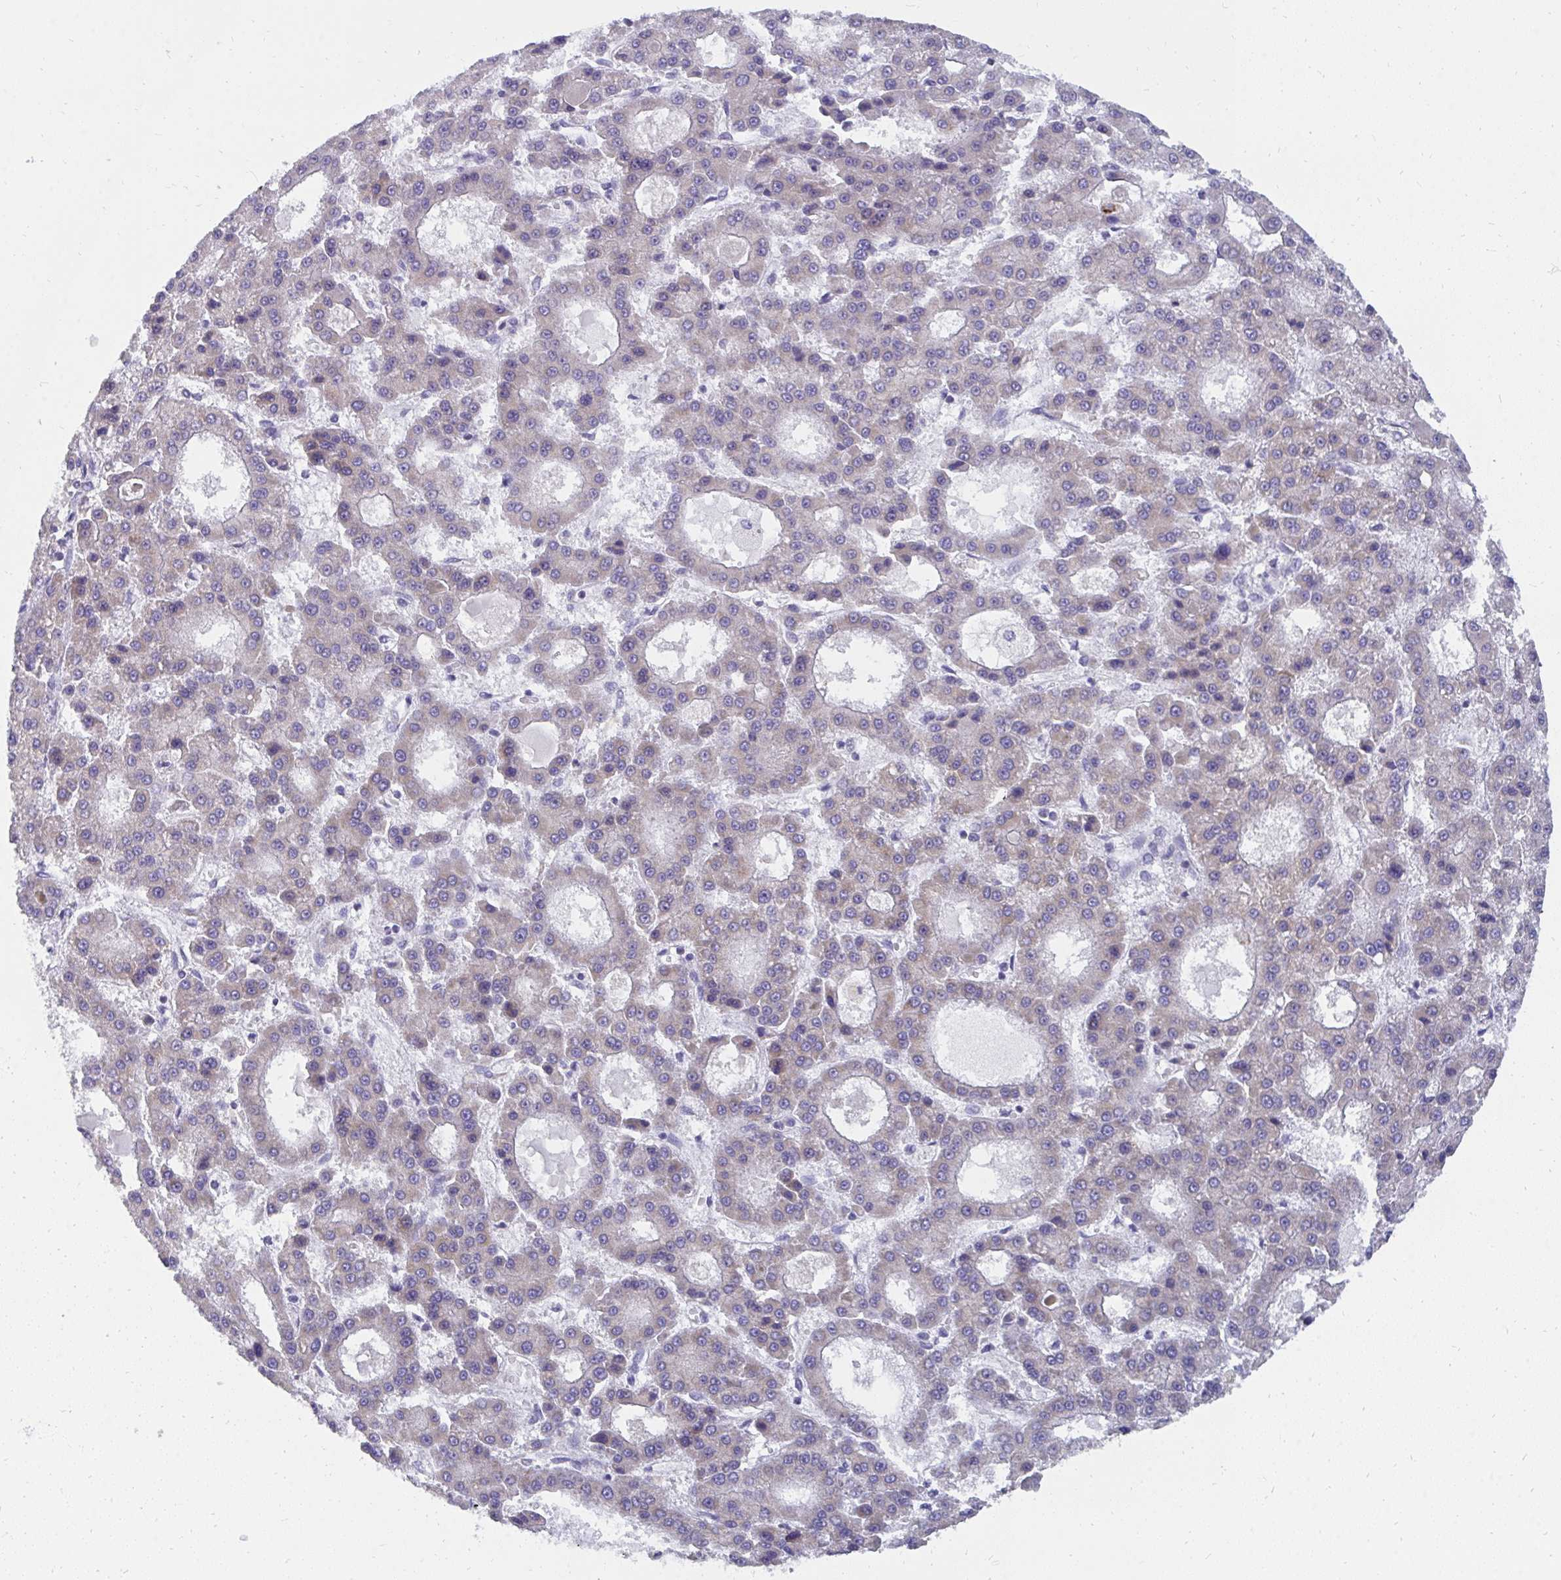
{"staining": {"intensity": "weak", "quantity": "<25%", "location": "cytoplasmic/membranous"}, "tissue": "liver cancer", "cell_type": "Tumor cells", "image_type": "cancer", "snomed": [{"axis": "morphology", "description": "Carcinoma, Hepatocellular, NOS"}, {"axis": "topography", "description": "Liver"}], "caption": "IHC micrograph of neoplastic tissue: human hepatocellular carcinoma (liver) stained with DAB reveals no significant protein staining in tumor cells.", "gene": "PC", "patient": {"sex": "male", "age": 70}}